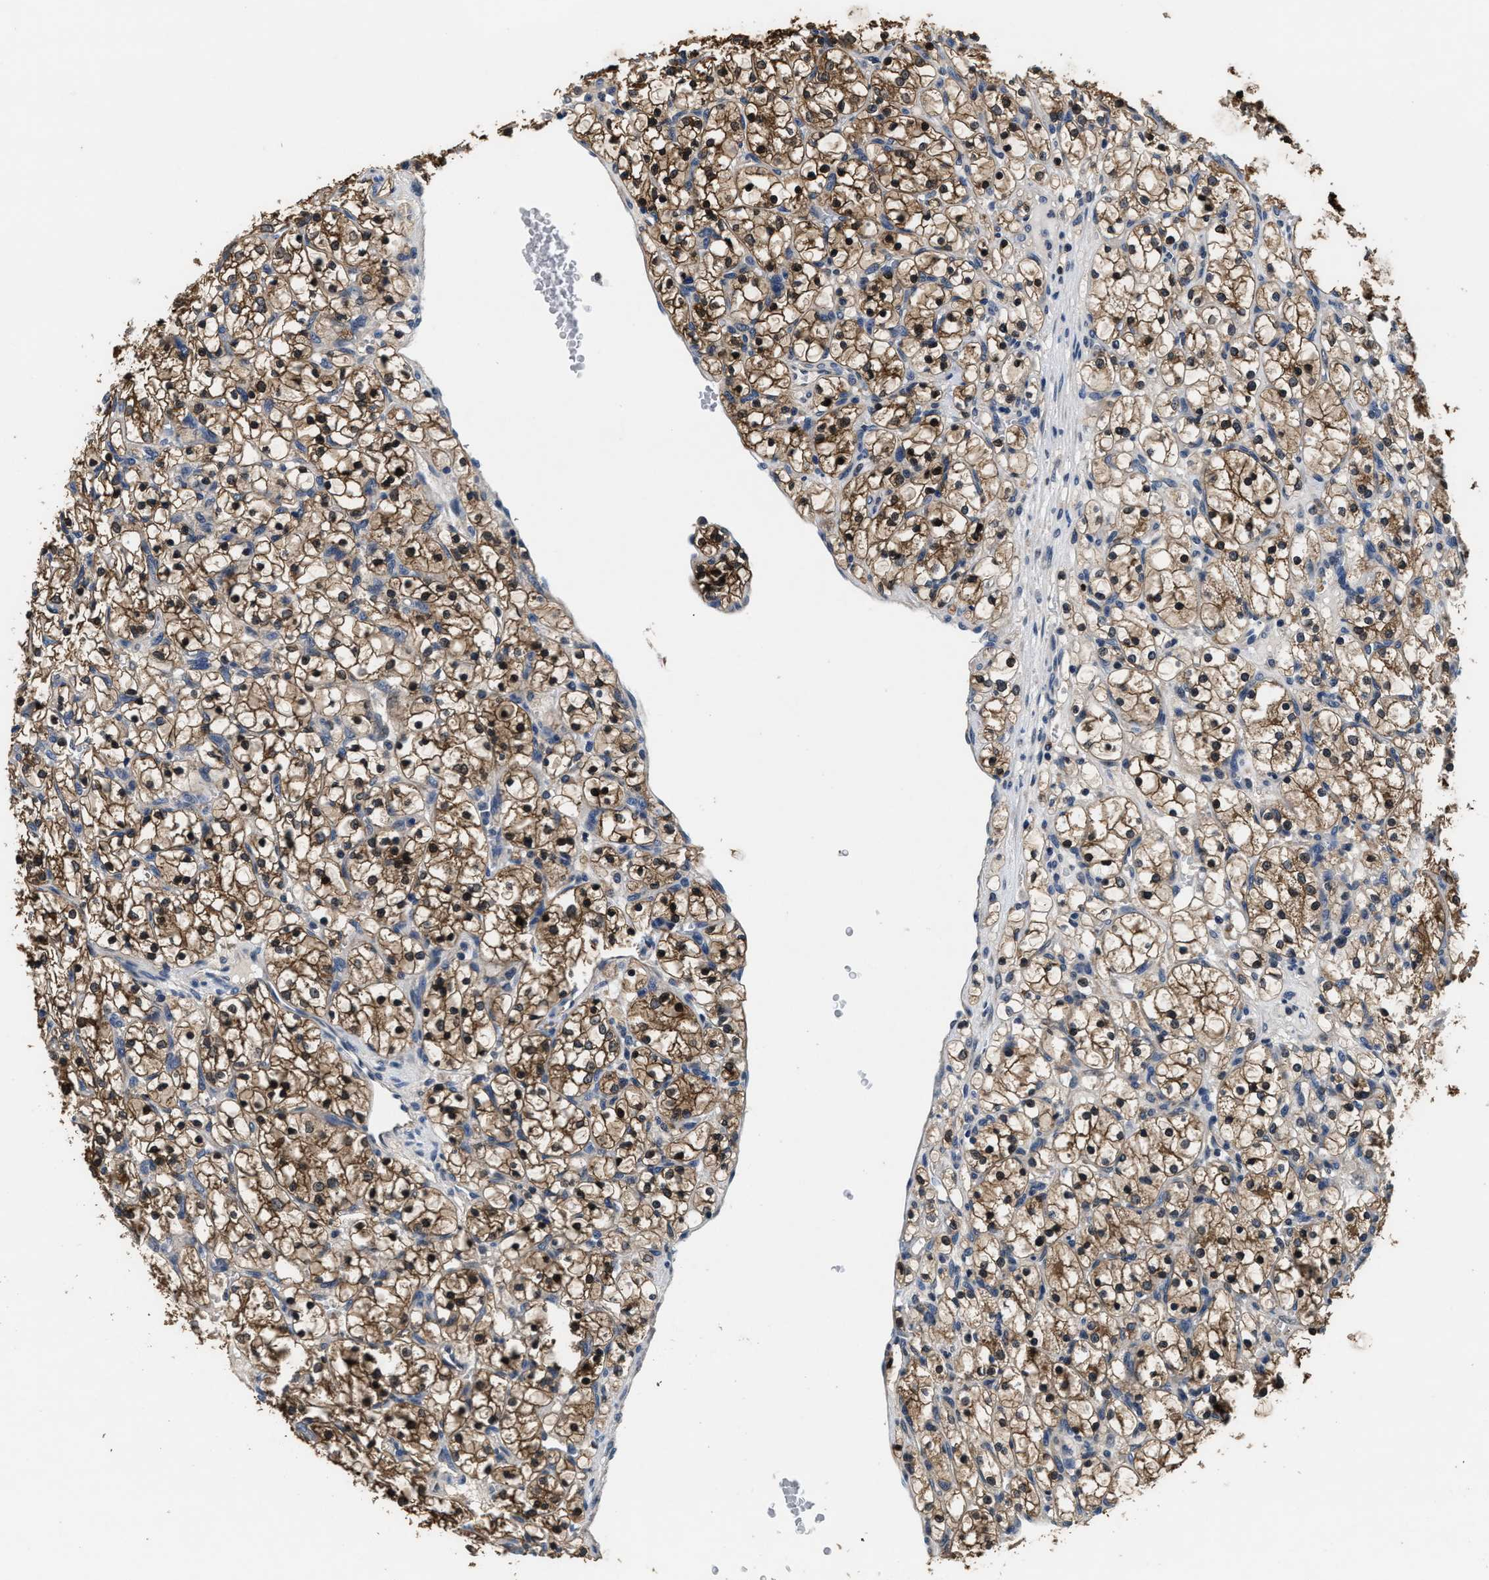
{"staining": {"intensity": "moderate", "quantity": ">75%", "location": "cytoplasmic/membranous"}, "tissue": "renal cancer", "cell_type": "Tumor cells", "image_type": "cancer", "snomed": [{"axis": "morphology", "description": "Adenocarcinoma, NOS"}, {"axis": "topography", "description": "Kidney"}], "caption": "DAB immunohistochemical staining of human renal cancer (adenocarcinoma) shows moderate cytoplasmic/membranous protein expression in approximately >75% of tumor cells. Immunohistochemistry stains the protein of interest in brown and the nuclei are stained blue.", "gene": "PHPT1", "patient": {"sex": "female", "age": 69}}